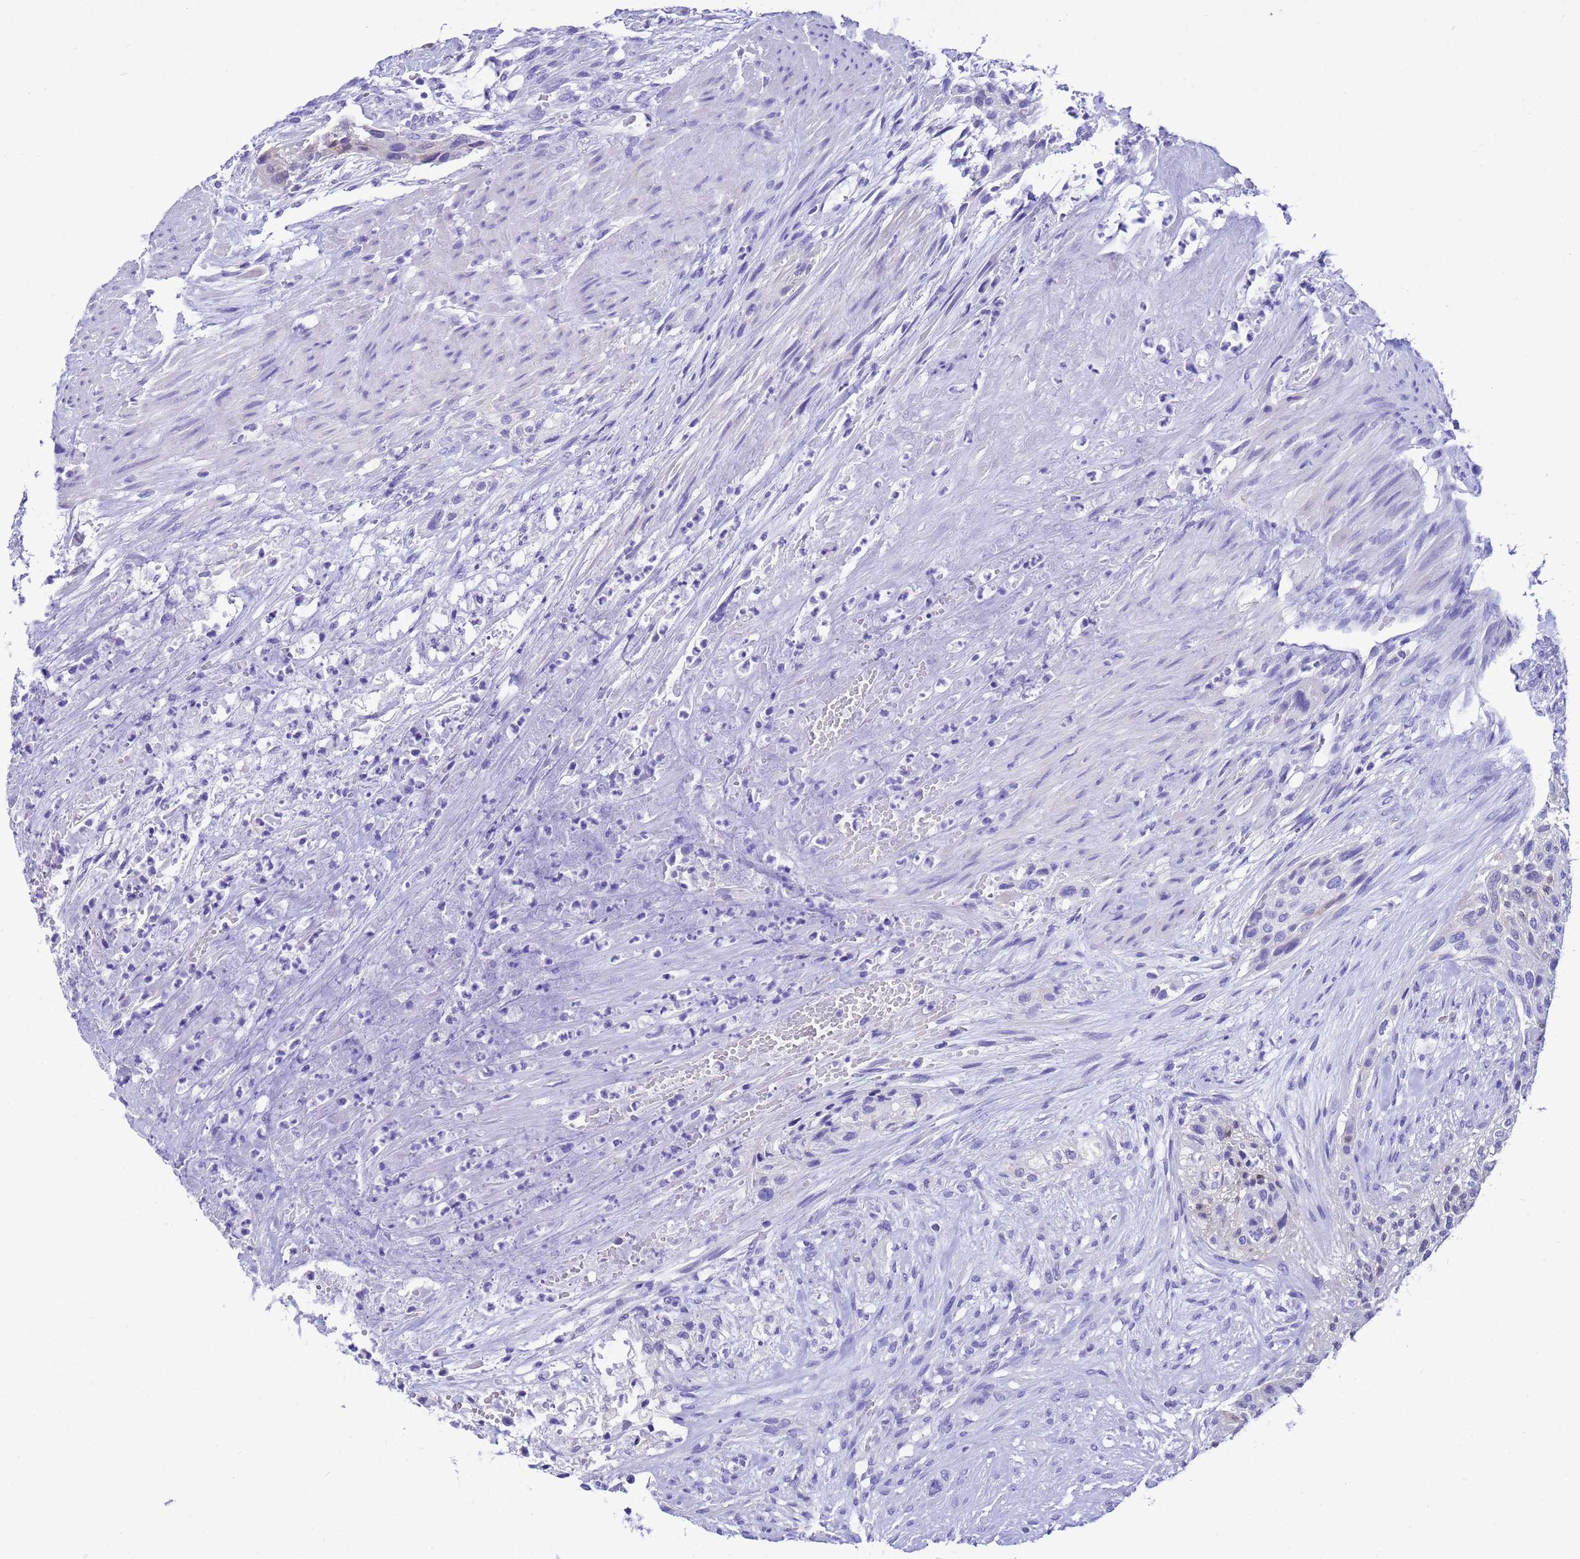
{"staining": {"intensity": "moderate", "quantity": "<25%", "location": "nuclear"}, "tissue": "urothelial cancer", "cell_type": "Tumor cells", "image_type": "cancer", "snomed": [{"axis": "morphology", "description": "Urothelial carcinoma, High grade"}, {"axis": "topography", "description": "Urinary bladder"}], "caption": "This micrograph shows immunohistochemistry (IHC) staining of urothelial cancer, with low moderate nuclear positivity in about <25% of tumor cells.", "gene": "AKR1C2", "patient": {"sex": "male", "age": 35}}